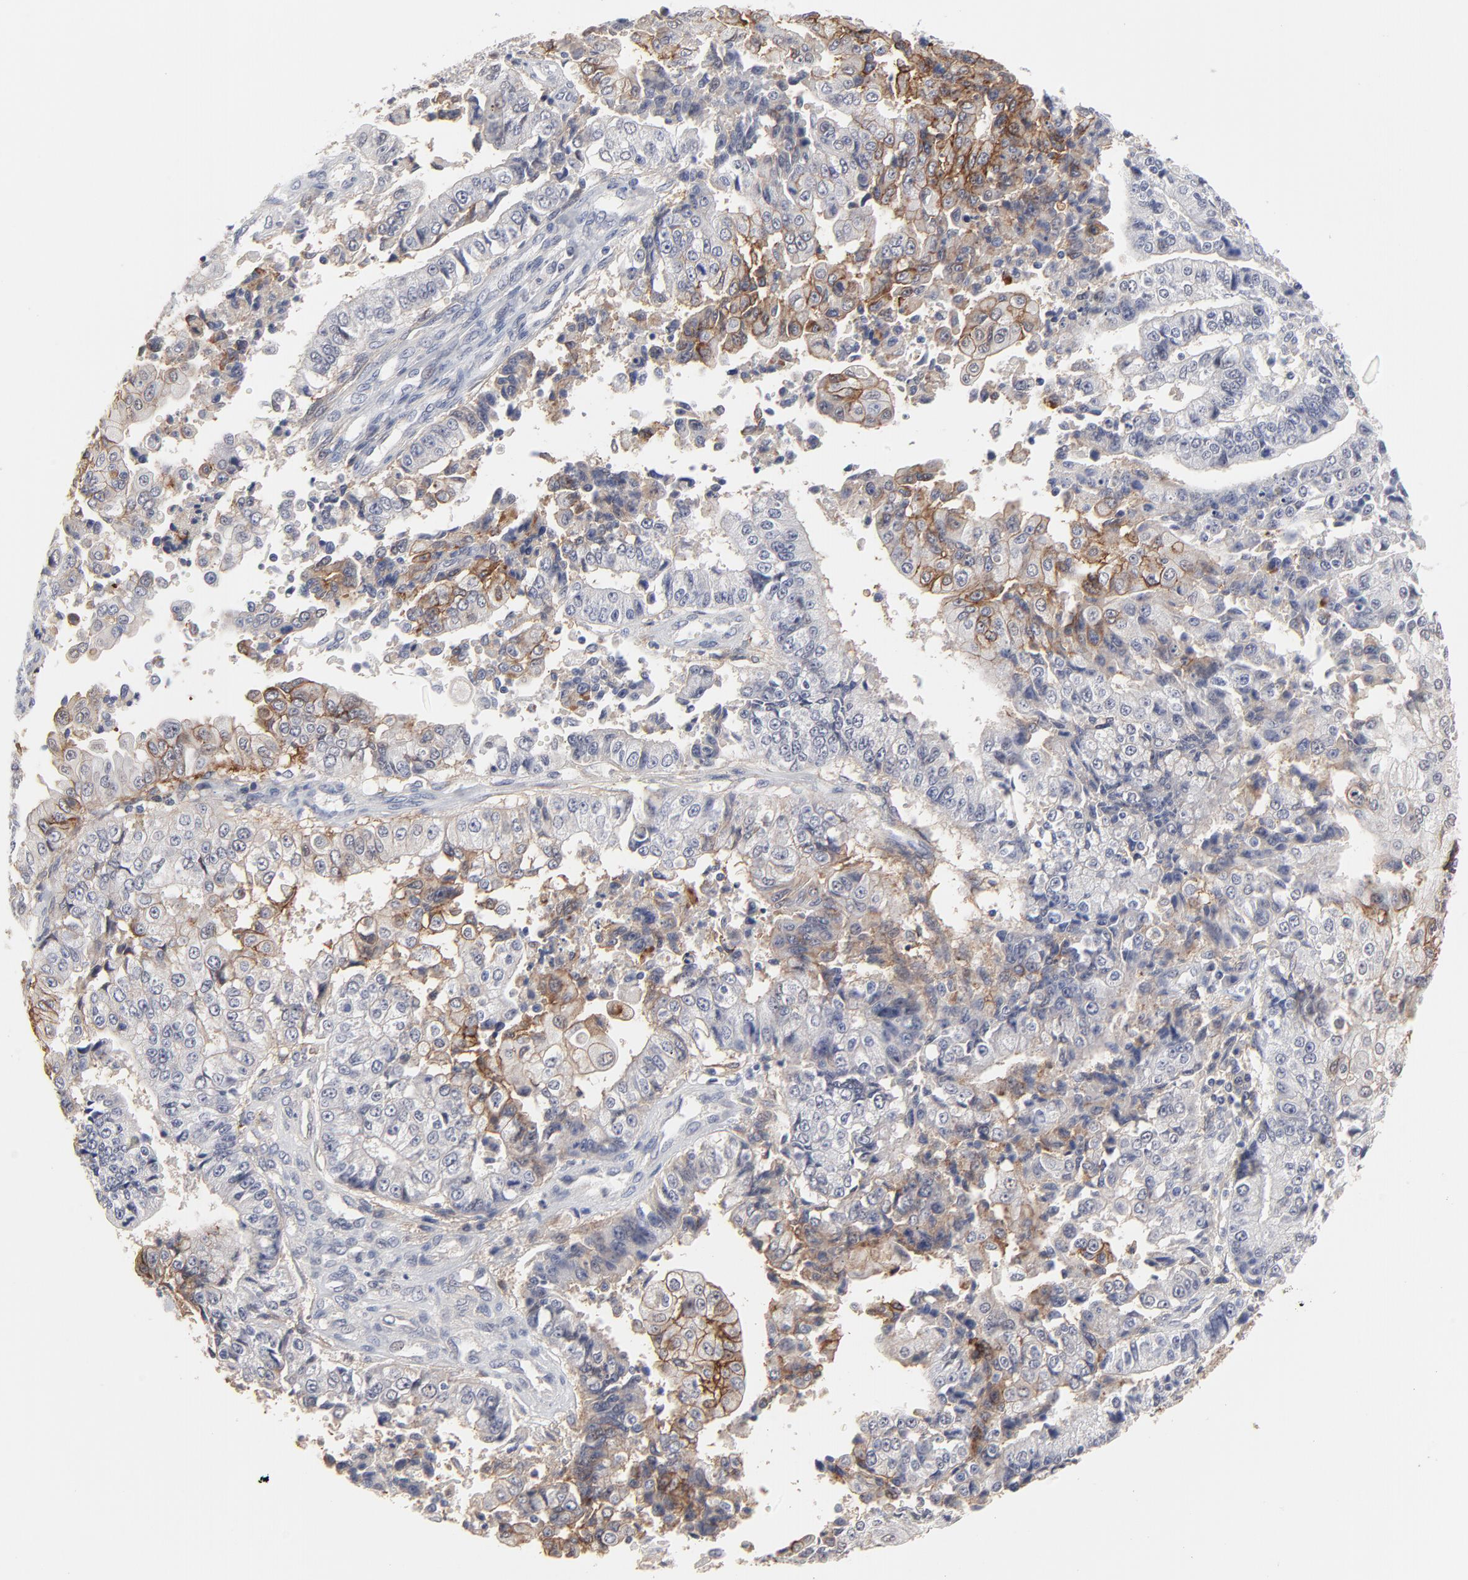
{"staining": {"intensity": "moderate", "quantity": "25%-75%", "location": "cytoplasmic/membranous"}, "tissue": "endometrial cancer", "cell_type": "Tumor cells", "image_type": "cancer", "snomed": [{"axis": "morphology", "description": "Adenocarcinoma, NOS"}, {"axis": "topography", "description": "Endometrium"}], "caption": "Immunohistochemistry micrograph of neoplastic tissue: human adenocarcinoma (endometrial) stained using IHC demonstrates medium levels of moderate protein expression localized specifically in the cytoplasmic/membranous of tumor cells, appearing as a cytoplasmic/membranous brown color.", "gene": "SLC16A1", "patient": {"sex": "female", "age": 75}}